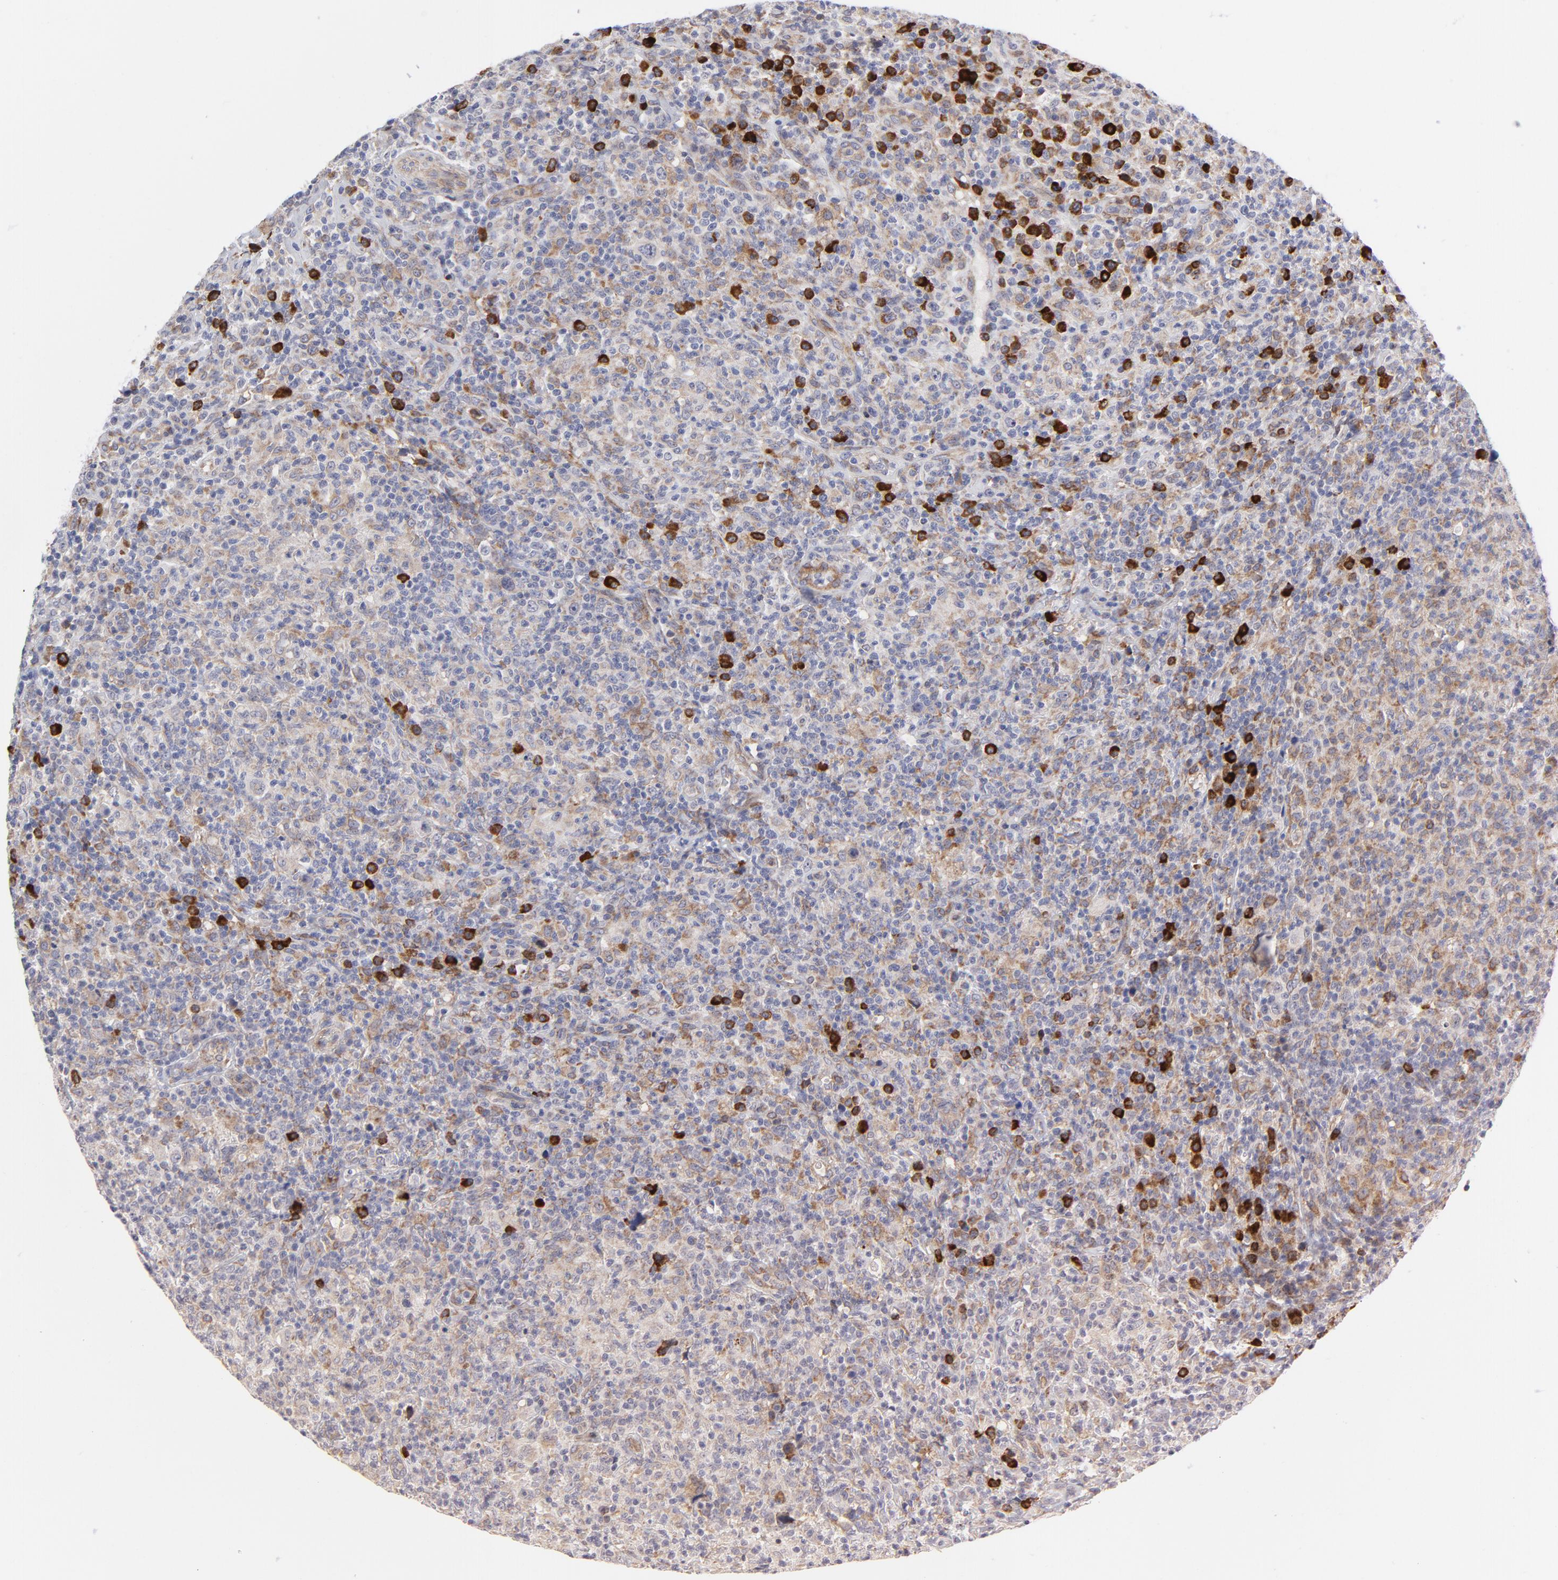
{"staining": {"intensity": "strong", "quantity": "<25%", "location": "cytoplasmic/membranous"}, "tissue": "lymphoma", "cell_type": "Tumor cells", "image_type": "cancer", "snomed": [{"axis": "morphology", "description": "Hodgkin's disease, NOS"}, {"axis": "topography", "description": "Lymph node"}], "caption": "High-power microscopy captured an IHC micrograph of lymphoma, revealing strong cytoplasmic/membranous positivity in about <25% of tumor cells. (Brightfield microscopy of DAB IHC at high magnification).", "gene": "RAPGEF3", "patient": {"sex": "male", "age": 65}}